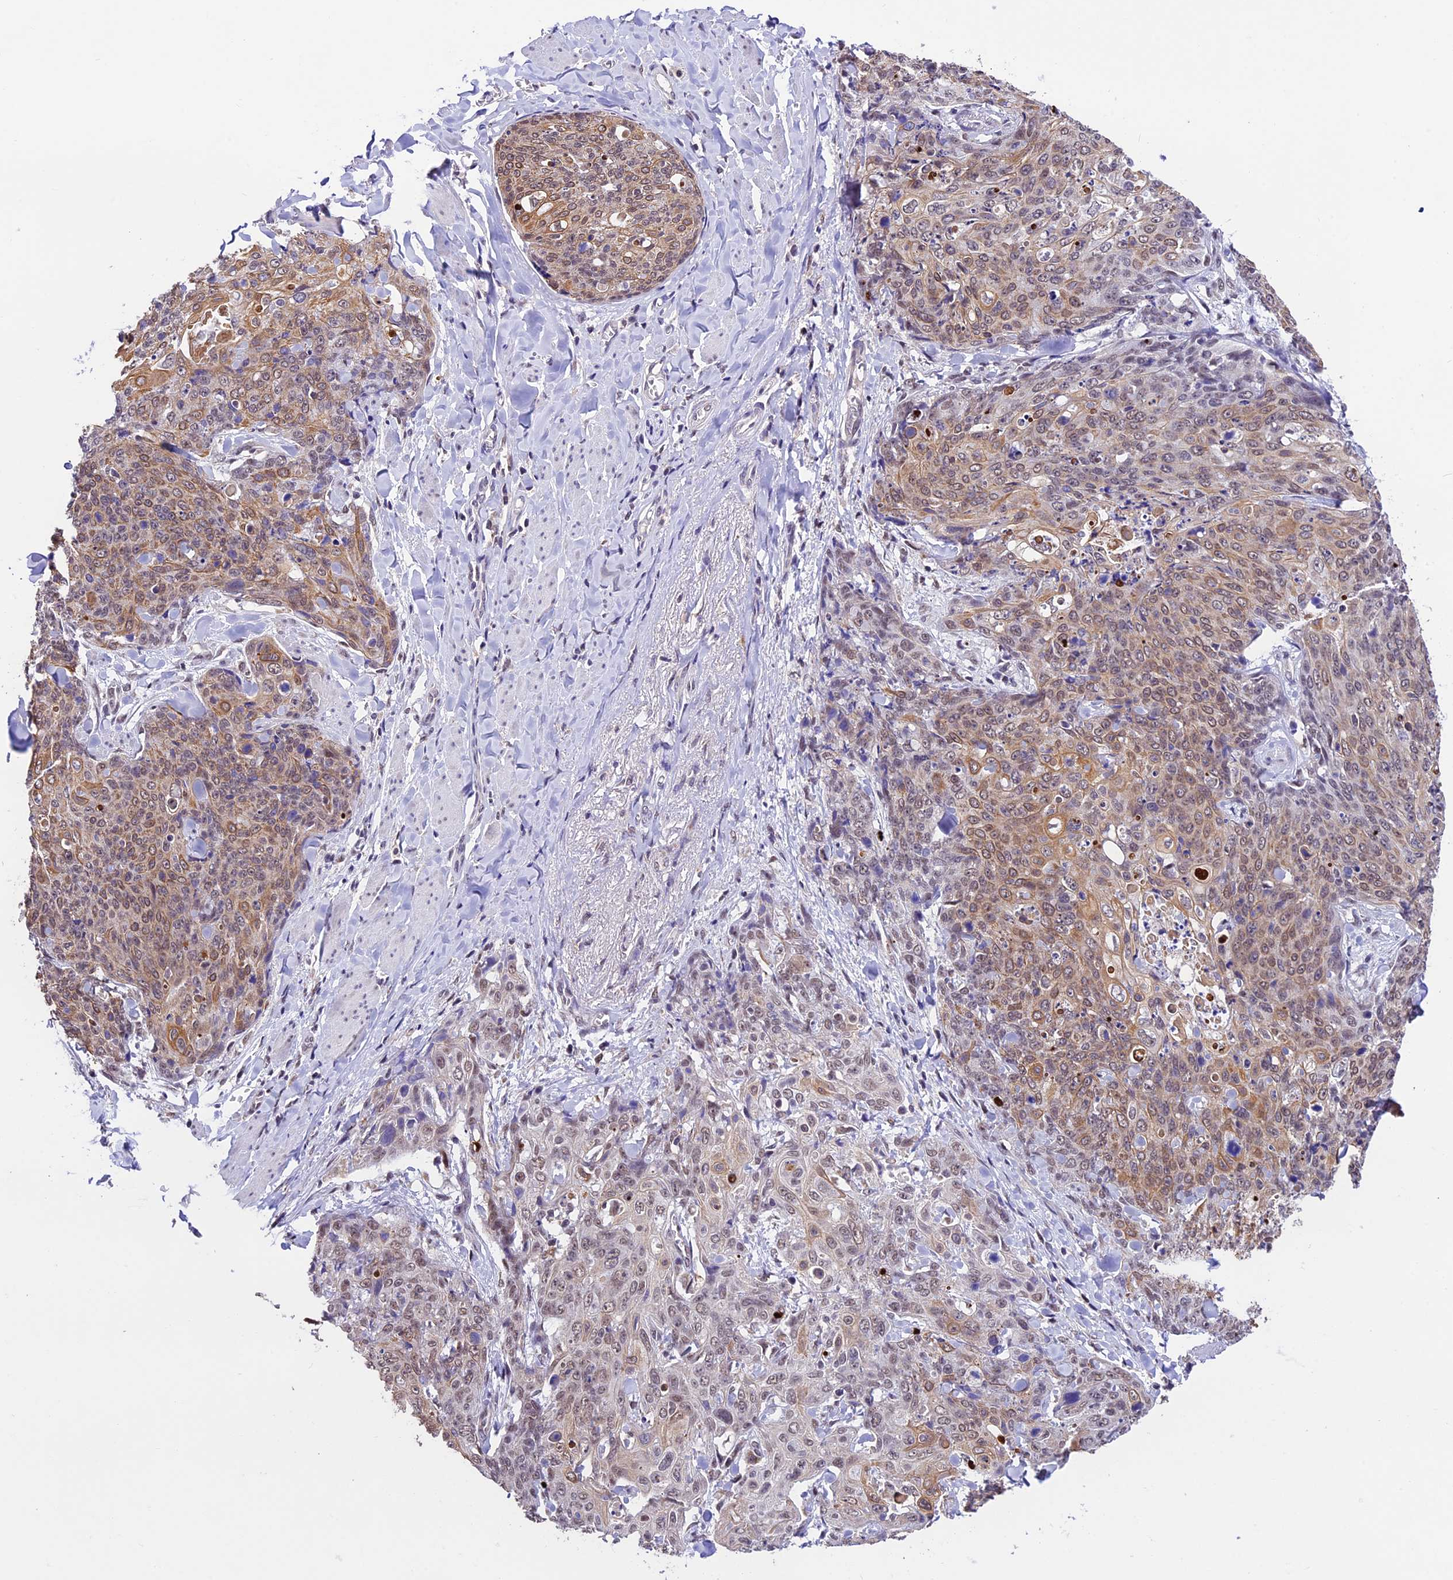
{"staining": {"intensity": "moderate", "quantity": ">75%", "location": "cytoplasmic/membranous"}, "tissue": "skin cancer", "cell_type": "Tumor cells", "image_type": "cancer", "snomed": [{"axis": "morphology", "description": "Squamous cell carcinoma, NOS"}, {"axis": "topography", "description": "Skin"}, {"axis": "topography", "description": "Vulva"}], "caption": "DAB (3,3'-diaminobenzidine) immunohistochemical staining of squamous cell carcinoma (skin) exhibits moderate cytoplasmic/membranous protein expression in about >75% of tumor cells. (brown staining indicates protein expression, while blue staining denotes nuclei).", "gene": "CARS2", "patient": {"sex": "female", "age": 85}}